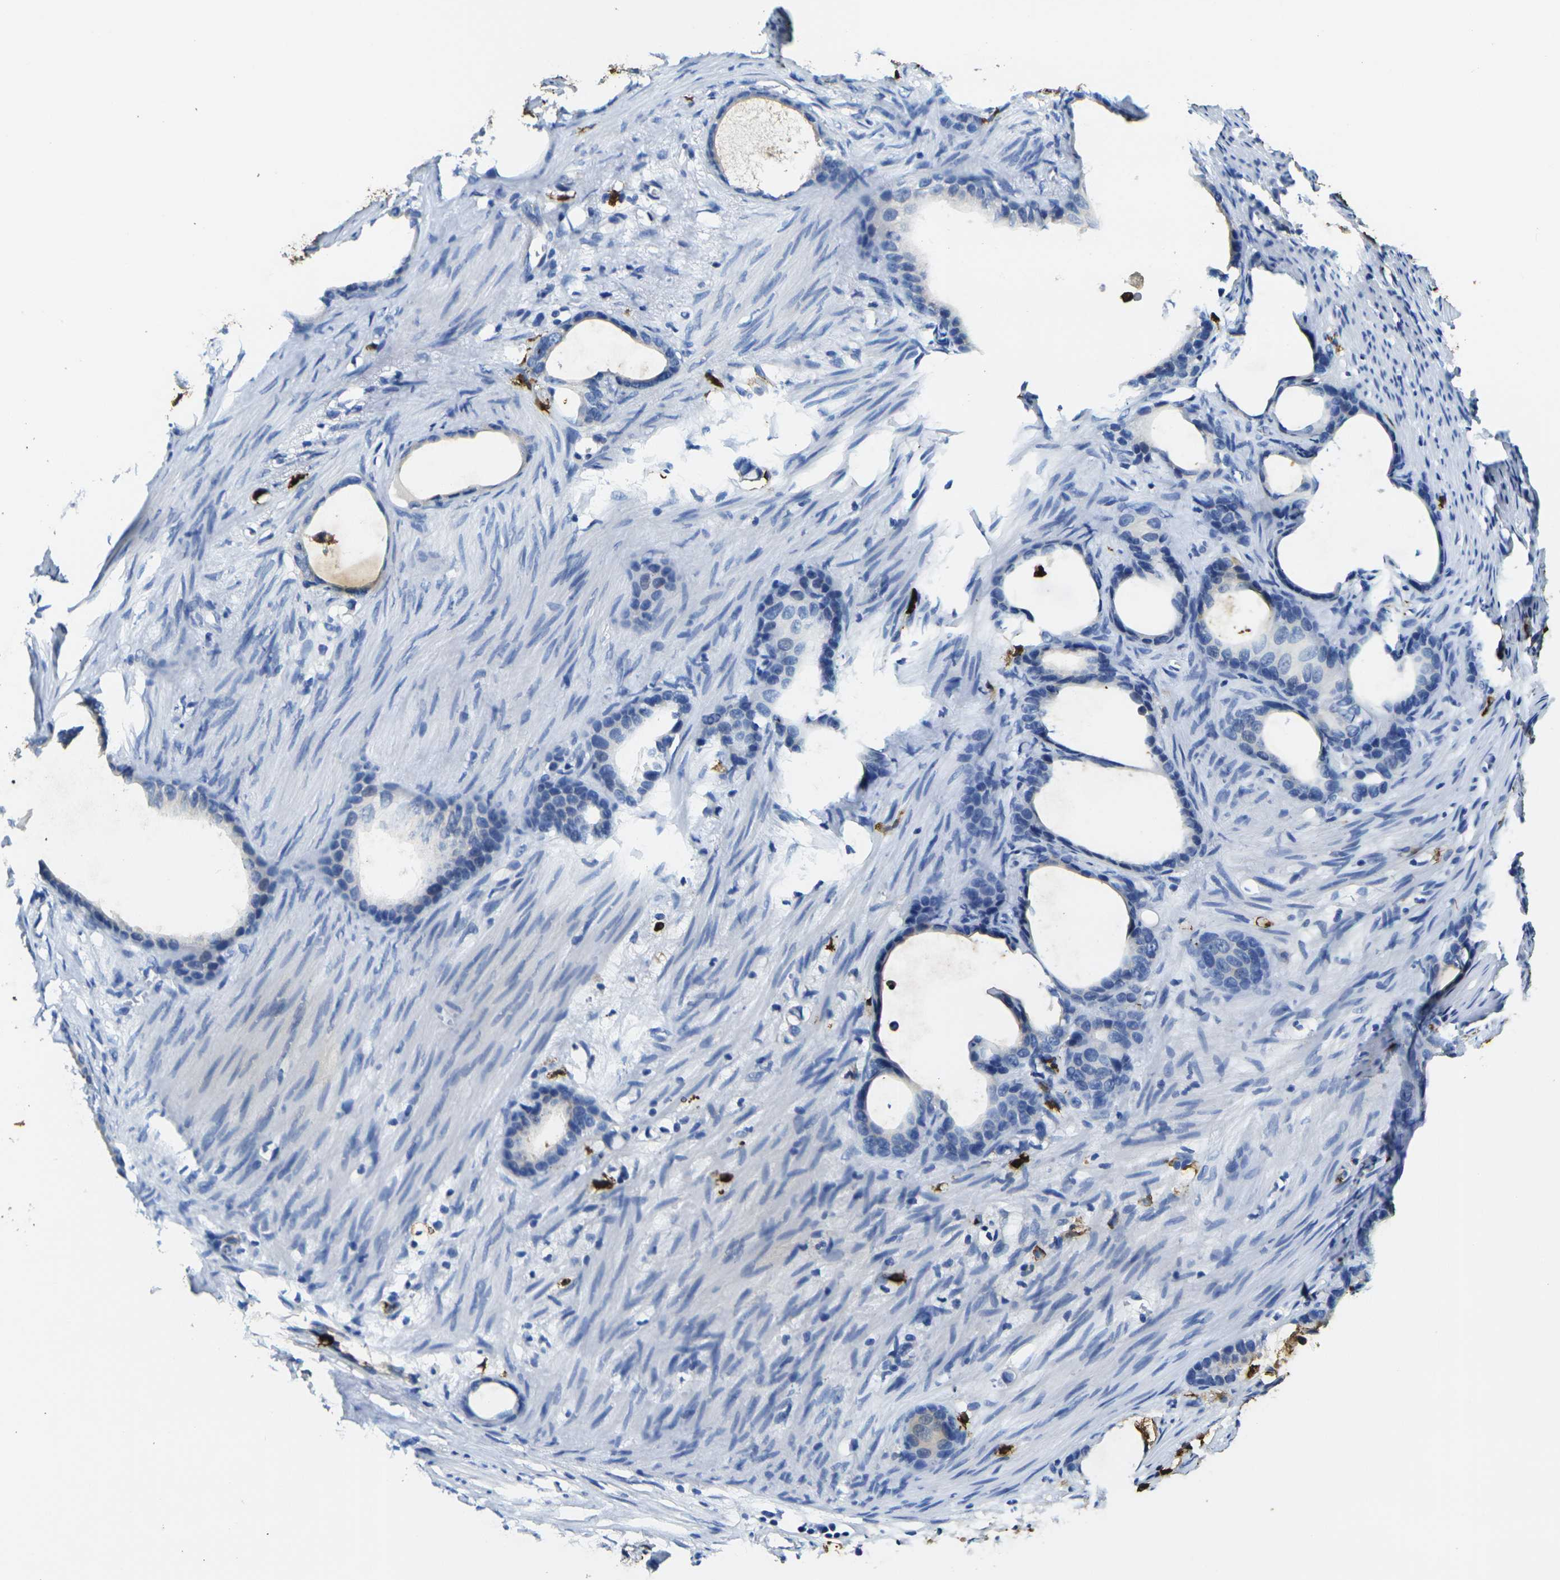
{"staining": {"intensity": "negative", "quantity": "none", "location": "none"}, "tissue": "stomach cancer", "cell_type": "Tumor cells", "image_type": "cancer", "snomed": [{"axis": "morphology", "description": "Adenocarcinoma, NOS"}, {"axis": "topography", "description": "Stomach"}], "caption": "Immunohistochemical staining of stomach cancer (adenocarcinoma) shows no significant expression in tumor cells.", "gene": "S100A9", "patient": {"sex": "female", "age": 75}}